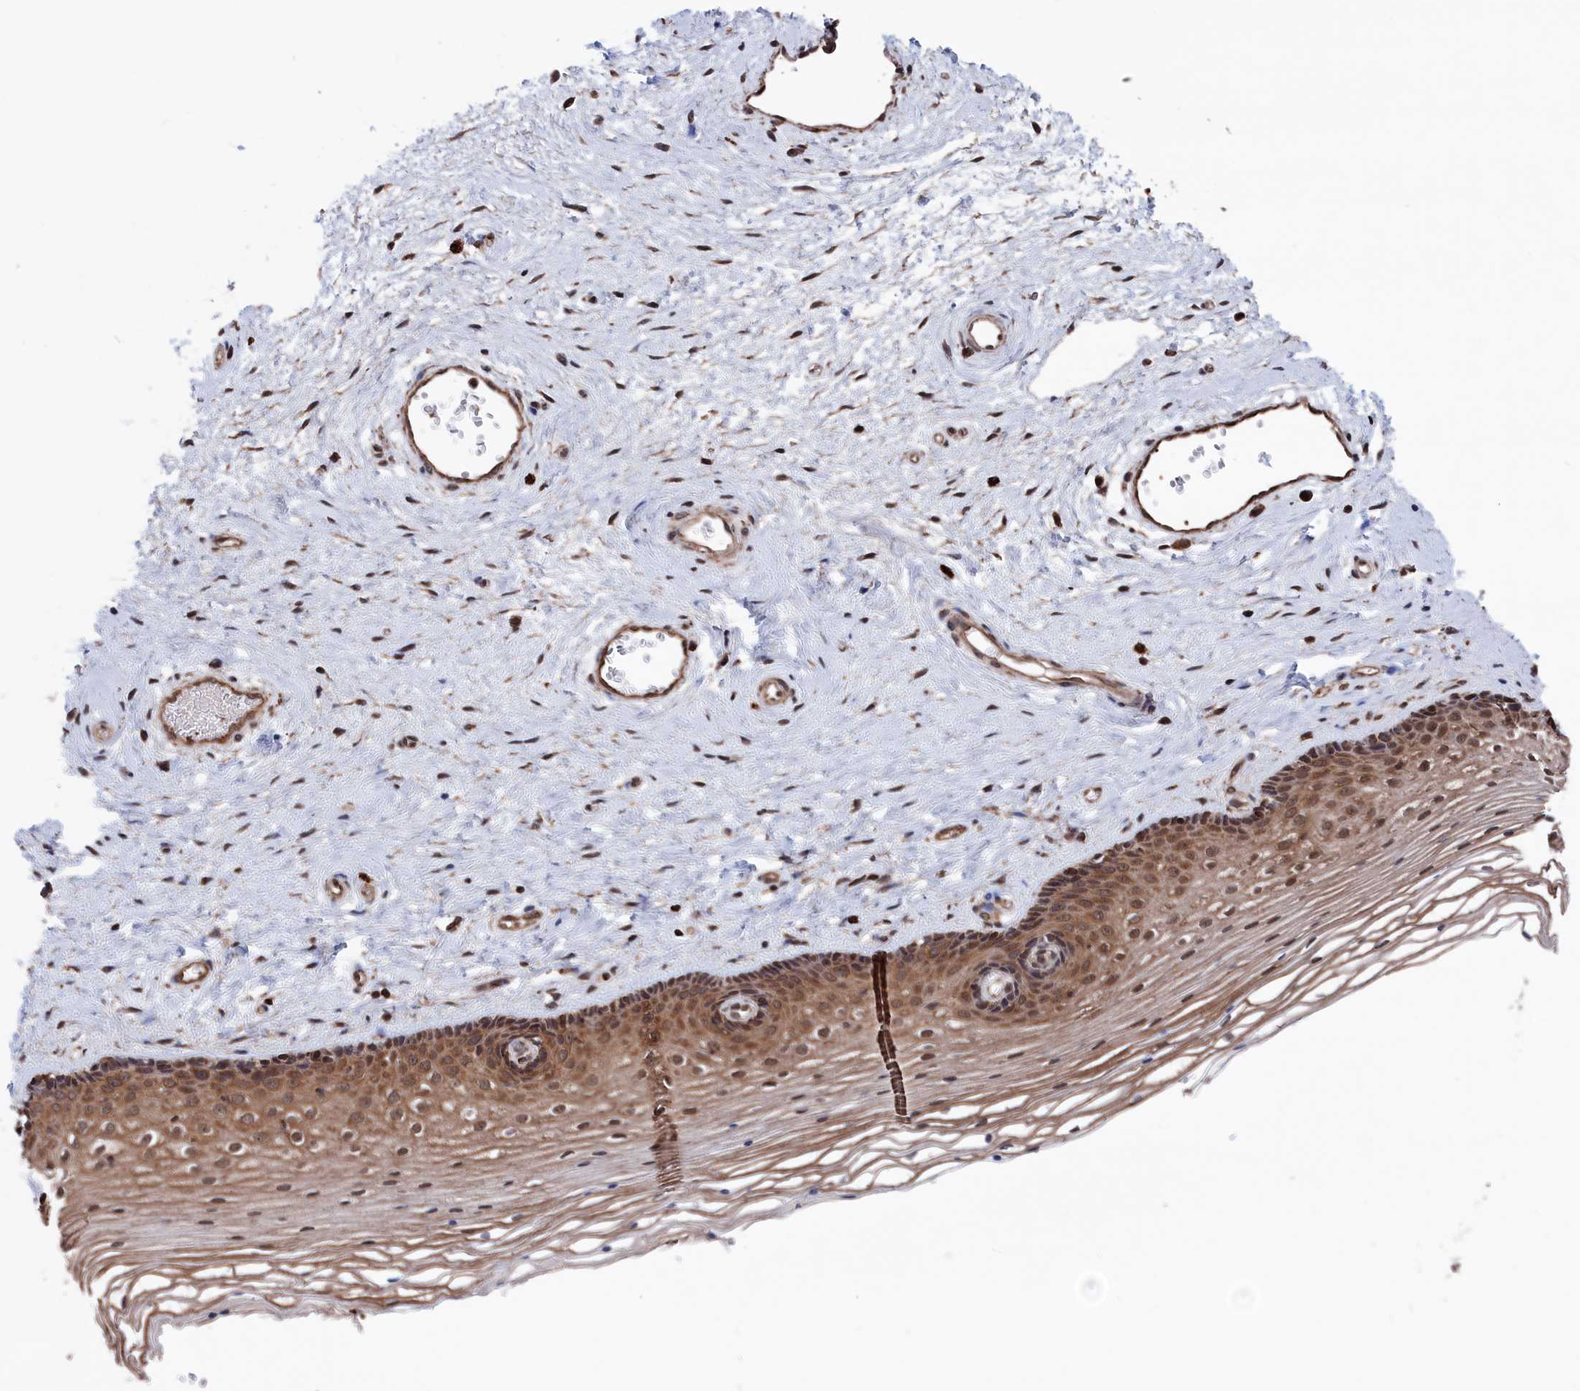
{"staining": {"intensity": "moderate", "quantity": ">75%", "location": "cytoplasmic/membranous,nuclear"}, "tissue": "vagina", "cell_type": "Squamous epithelial cells", "image_type": "normal", "snomed": [{"axis": "morphology", "description": "Normal tissue, NOS"}, {"axis": "topography", "description": "Vagina"}], "caption": "IHC staining of normal vagina, which reveals medium levels of moderate cytoplasmic/membranous,nuclear positivity in about >75% of squamous epithelial cells indicating moderate cytoplasmic/membranous,nuclear protein expression. The staining was performed using DAB (3,3'-diaminobenzidine) (brown) for protein detection and nuclei were counterstained in hematoxylin (blue).", "gene": "PDE12", "patient": {"sex": "female", "age": 46}}